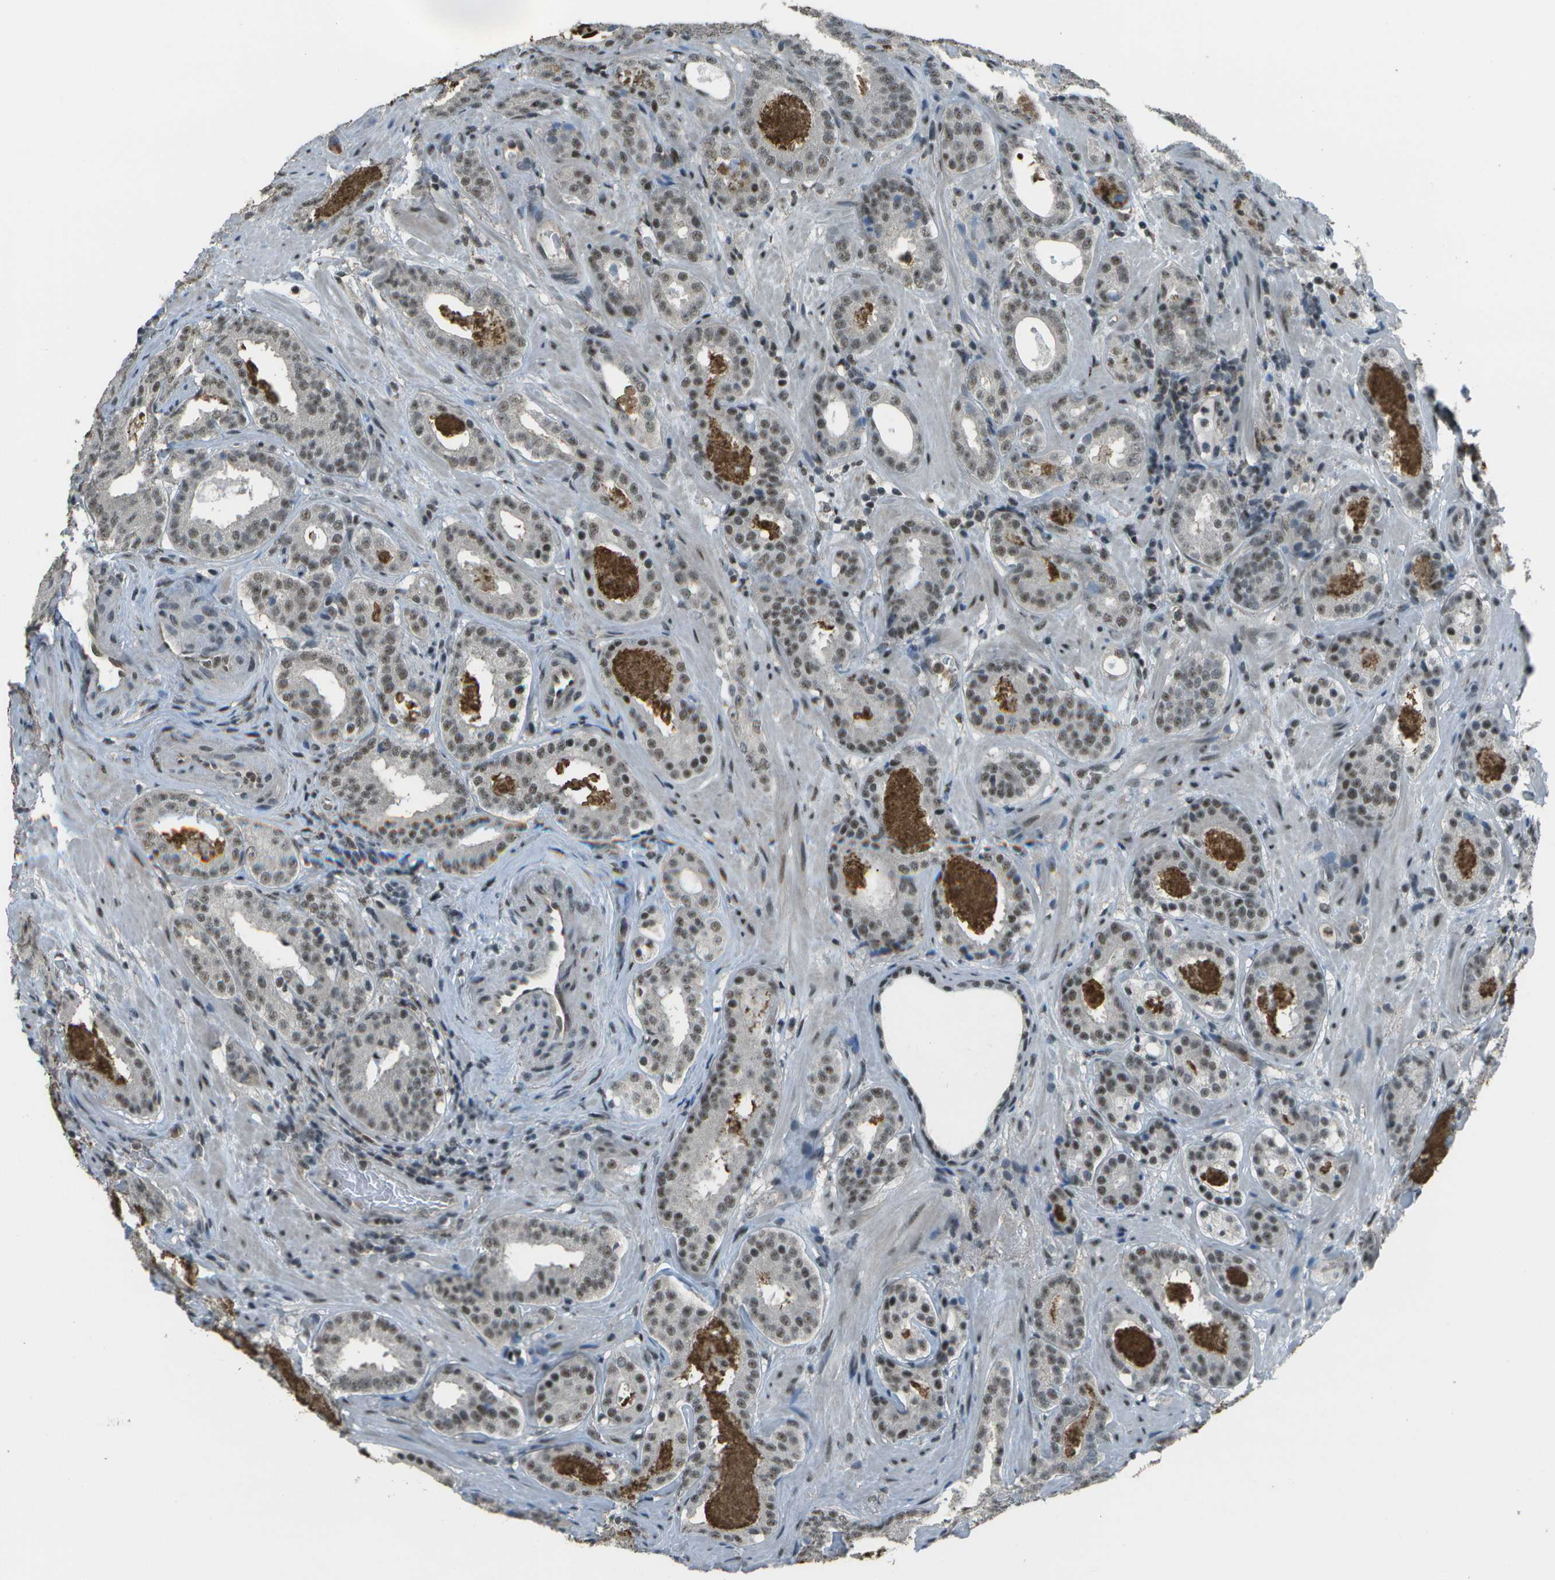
{"staining": {"intensity": "weak", "quantity": ">75%", "location": "nuclear"}, "tissue": "prostate cancer", "cell_type": "Tumor cells", "image_type": "cancer", "snomed": [{"axis": "morphology", "description": "Adenocarcinoma, Low grade"}, {"axis": "topography", "description": "Prostate"}], "caption": "Human prostate cancer (adenocarcinoma (low-grade)) stained with a brown dye displays weak nuclear positive positivity in approximately >75% of tumor cells.", "gene": "DEPDC1", "patient": {"sex": "male", "age": 69}}